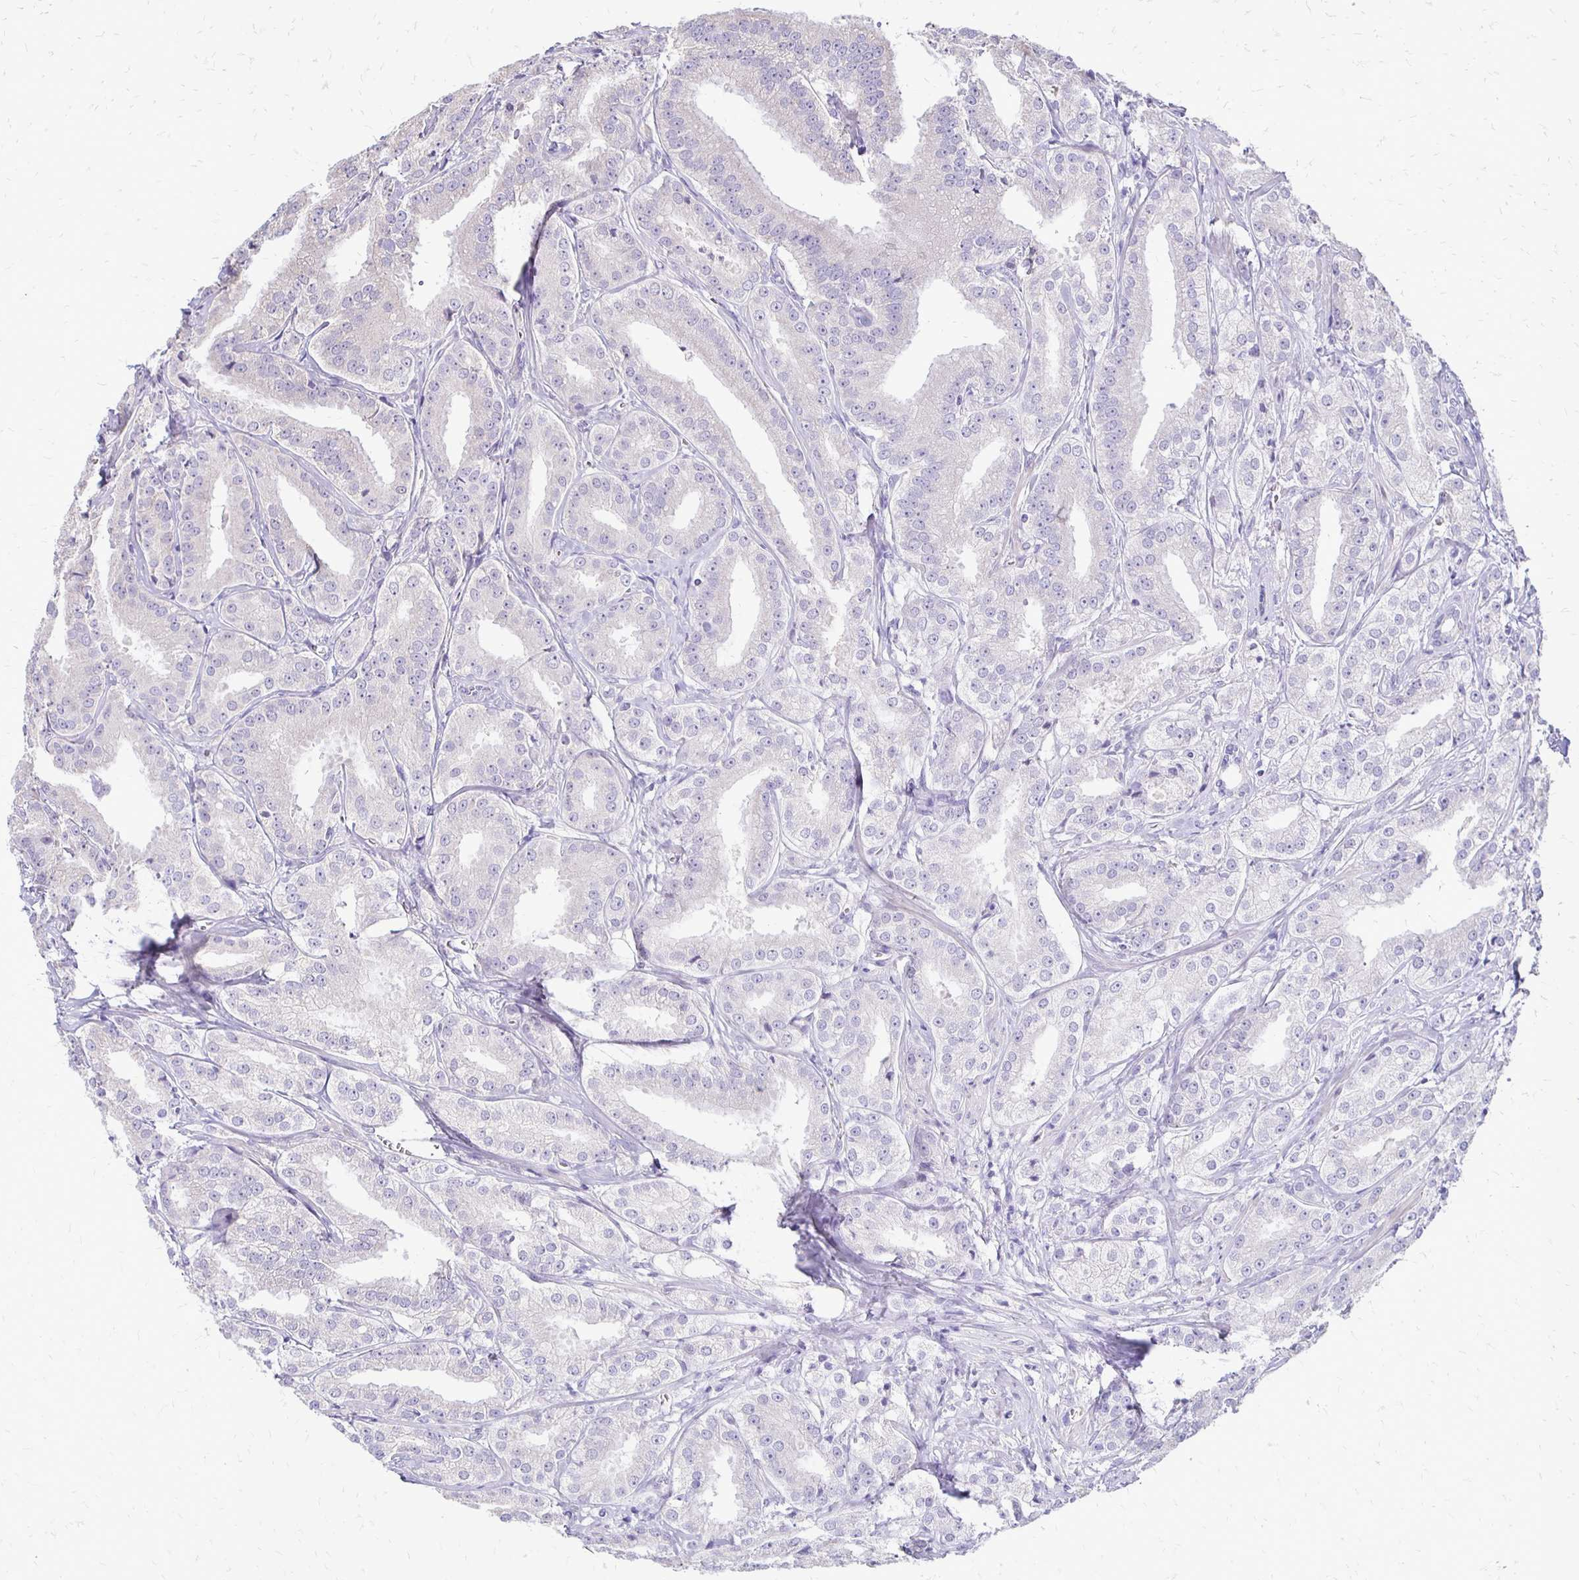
{"staining": {"intensity": "negative", "quantity": "none", "location": "none"}, "tissue": "prostate cancer", "cell_type": "Tumor cells", "image_type": "cancer", "snomed": [{"axis": "morphology", "description": "Adenocarcinoma, High grade"}, {"axis": "topography", "description": "Prostate"}], "caption": "Prostate cancer (high-grade adenocarcinoma) stained for a protein using immunohistochemistry shows no positivity tumor cells.", "gene": "ALPG", "patient": {"sex": "male", "age": 64}}